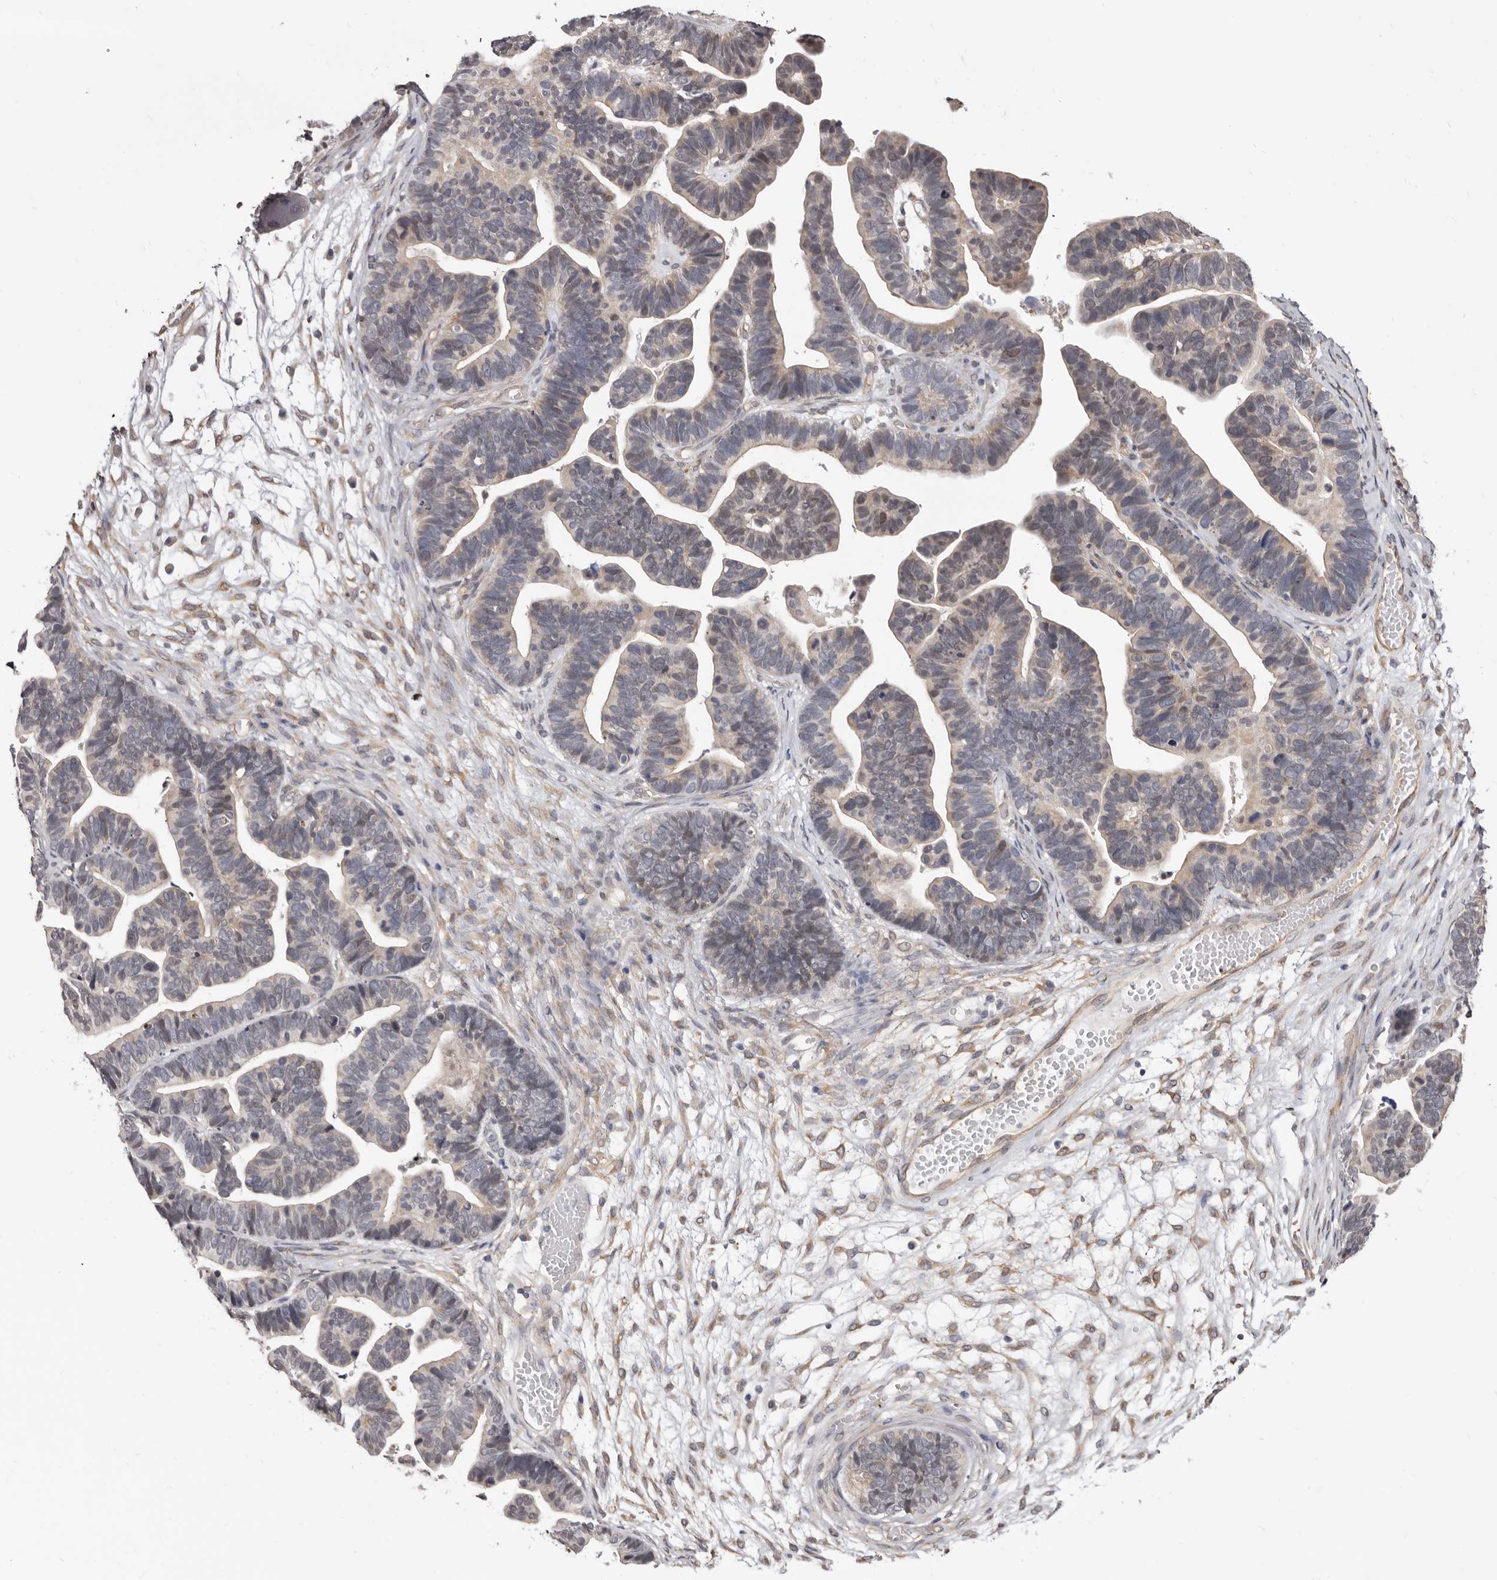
{"staining": {"intensity": "weak", "quantity": "<25%", "location": "cytoplasmic/membranous,nuclear"}, "tissue": "ovarian cancer", "cell_type": "Tumor cells", "image_type": "cancer", "snomed": [{"axis": "morphology", "description": "Cystadenocarcinoma, serous, NOS"}, {"axis": "topography", "description": "Ovary"}], "caption": "DAB immunohistochemical staining of ovarian cancer (serous cystadenocarcinoma) displays no significant expression in tumor cells.", "gene": "KHDRBS2", "patient": {"sex": "female", "age": 56}}